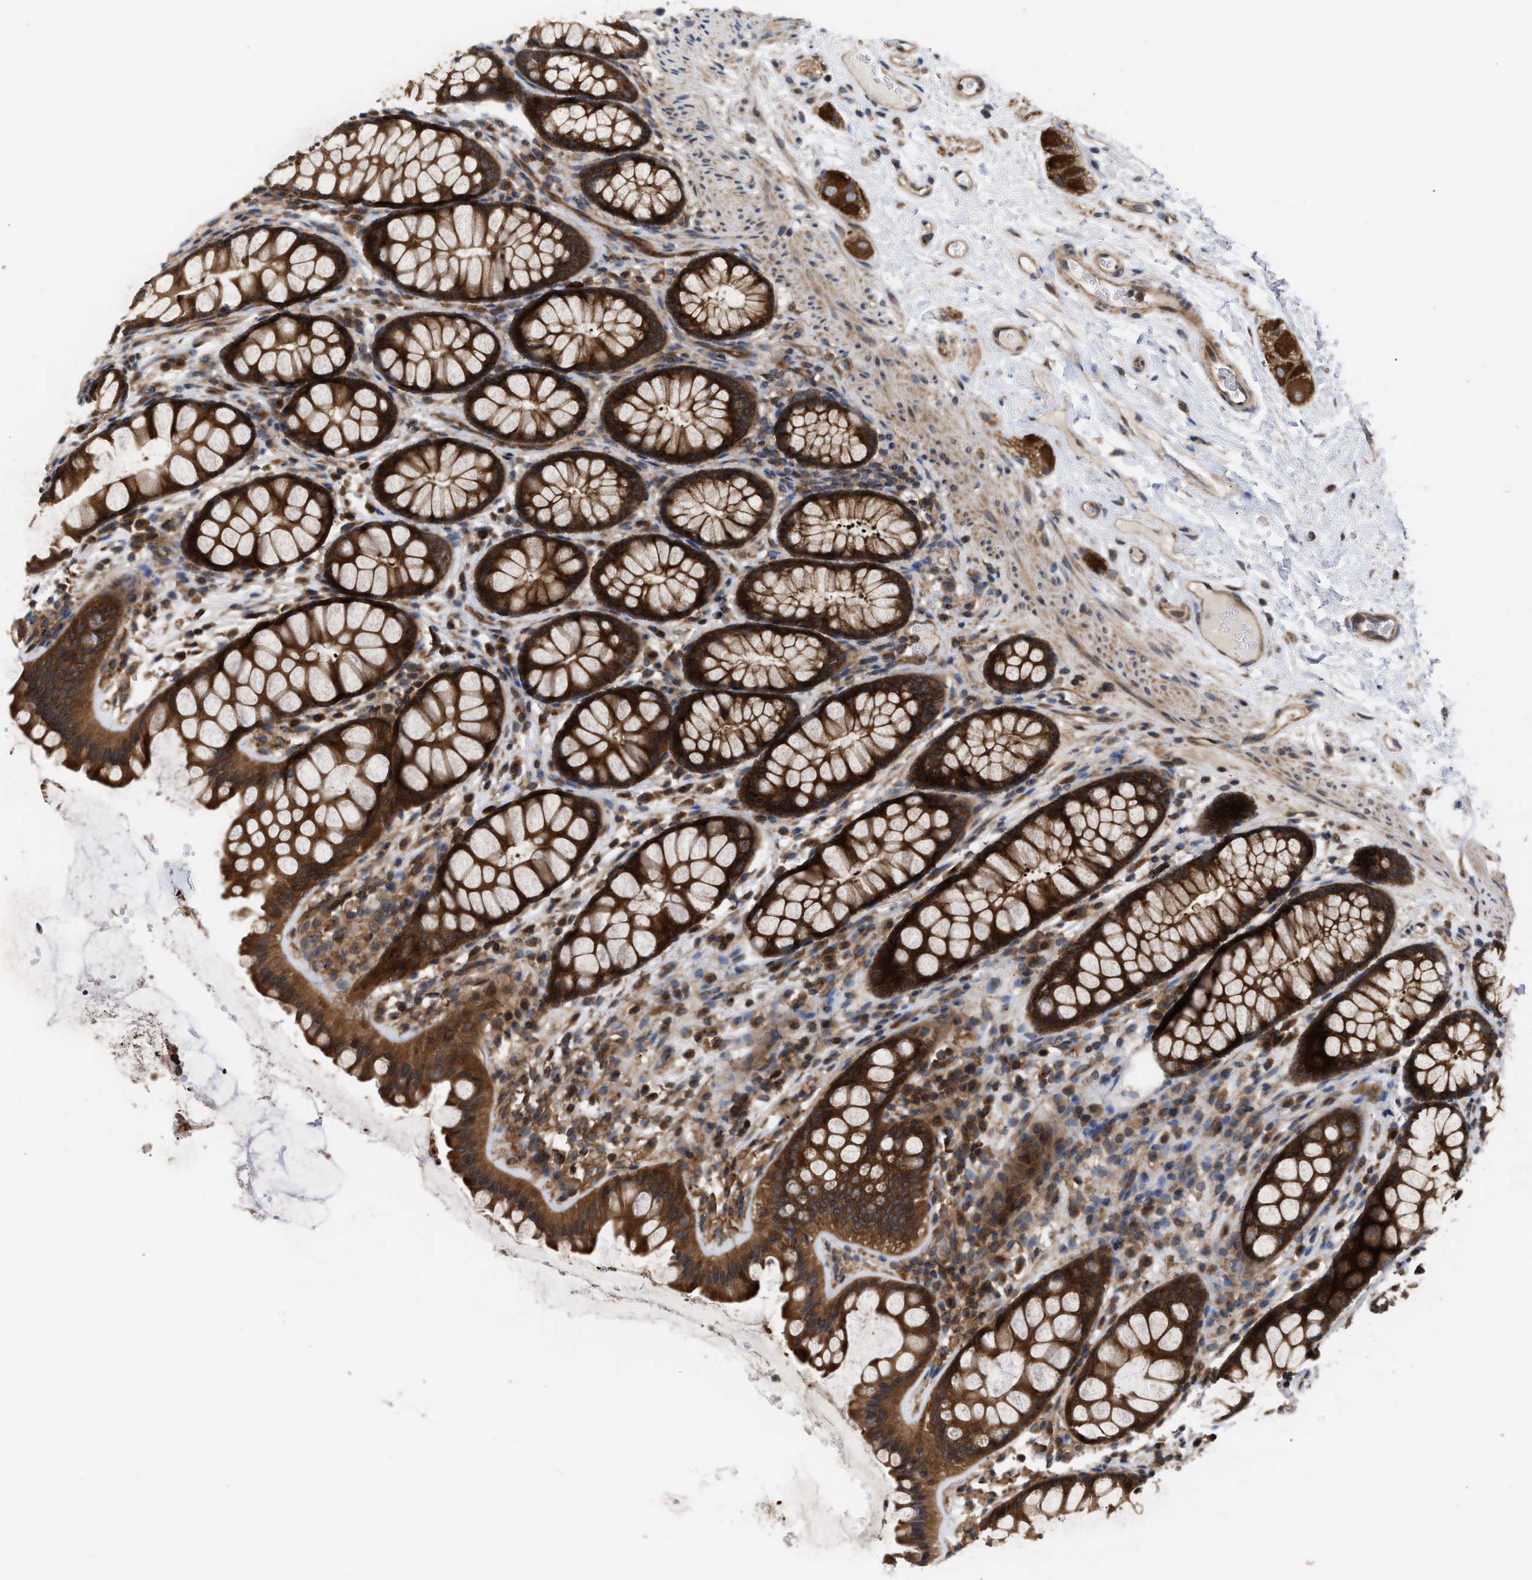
{"staining": {"intensity": "moderate", "quantity": ">75%", "location": "cytoplasmic/membranous"}, "tissue": "colon", "cell_type": "Endothelial cells", "image_type": "normal", "snomed": [{"axis": "morphology", "description": "Normal tissue, NOS"}, {"axis": "topography", "description": "Colon"}], "caption": "Colon stained with DAB (3,3'-diaminobenzidine) immunohistochemistry exhibits medium levels of moderate cytoplasmic/membranous positivity in approximately >75% of endothelial cells. The protein is shown in brown color, while the nuclei are stained blue.", "gene": "LAPTM4B", "patient": {"sex": "female", "age": 55}}